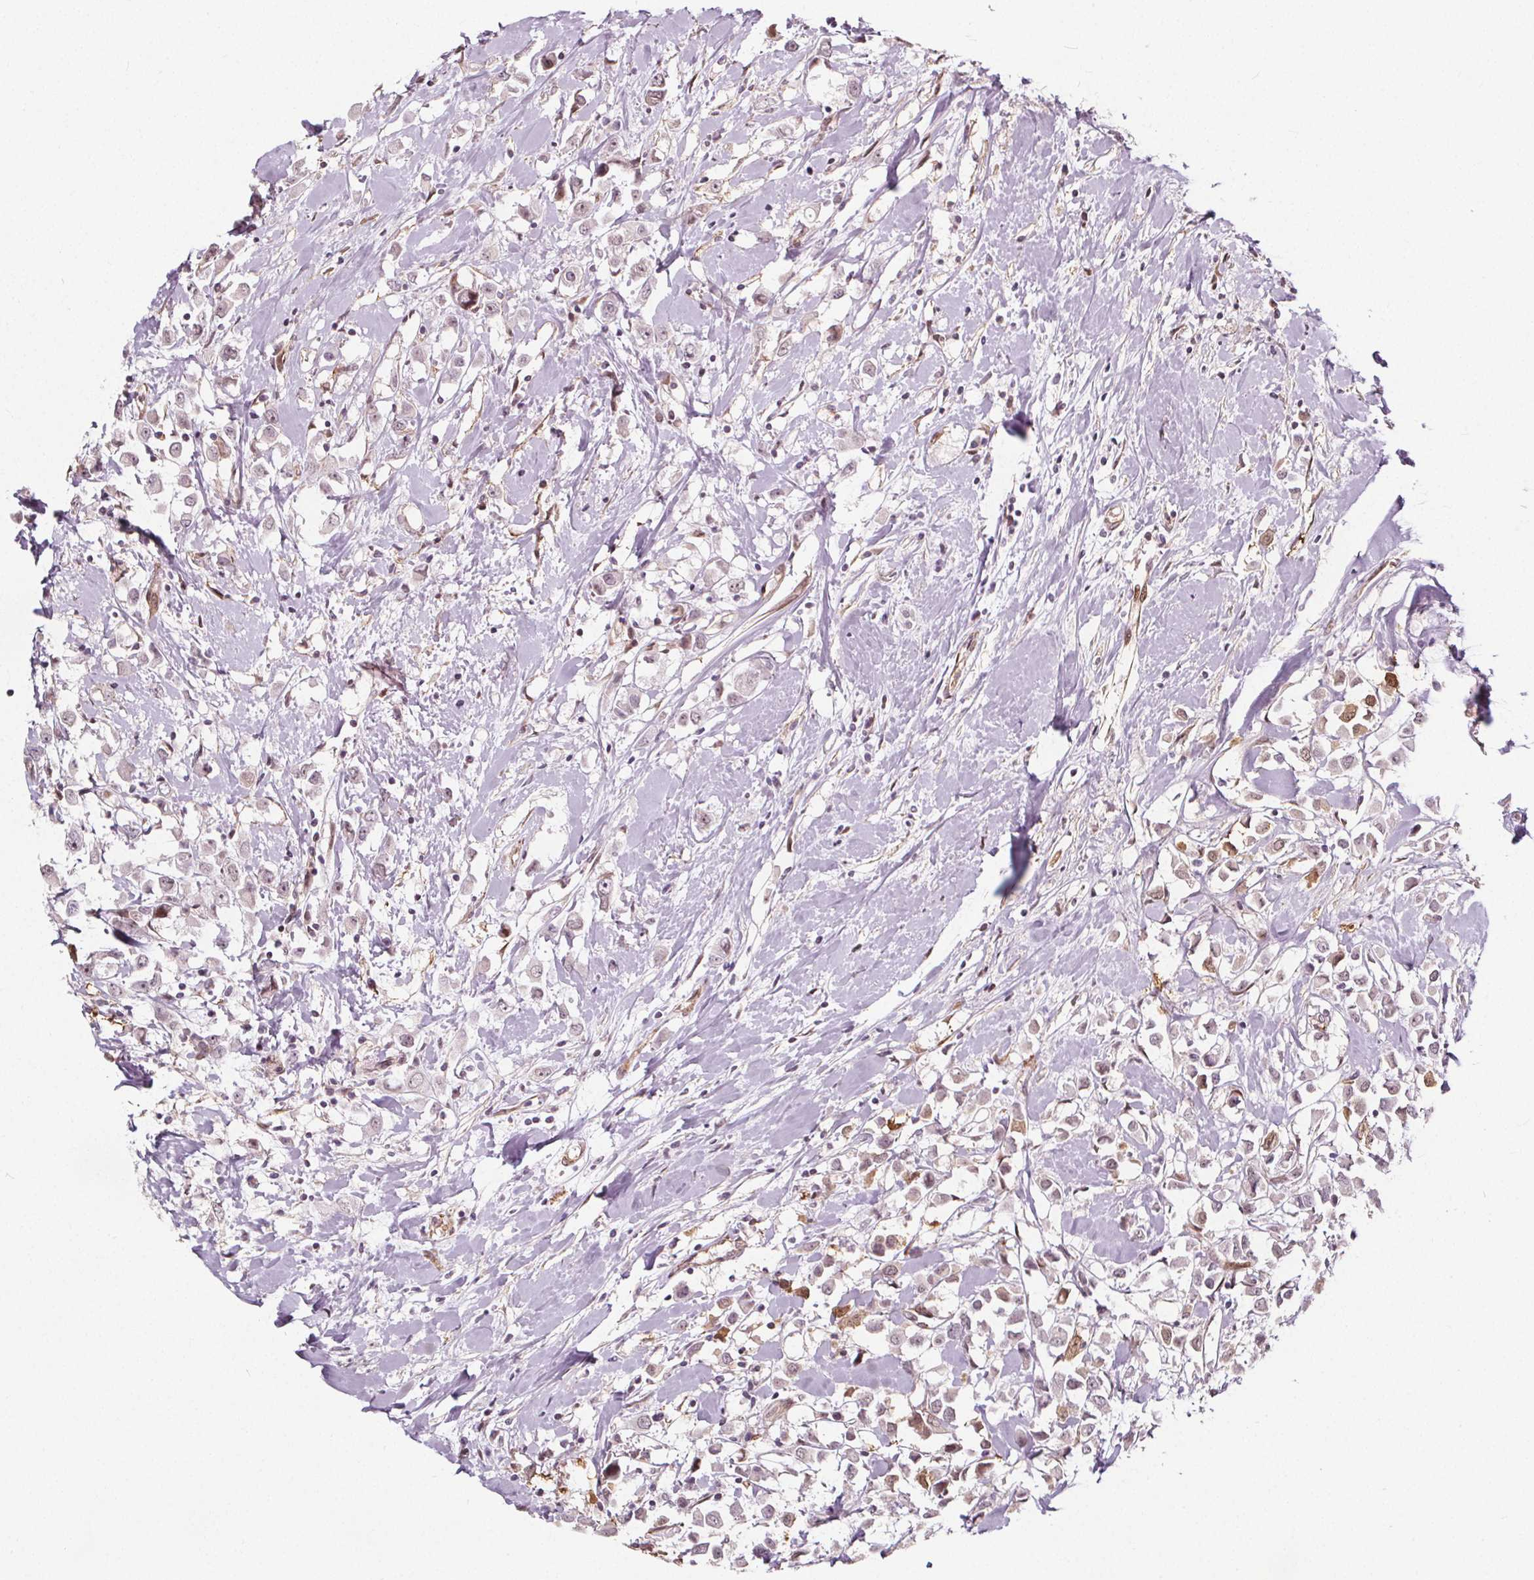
{"staining": {"intensity": "weak", "quantity": "<25%", "location": "nuclear"}, "tissue": "breast cancer", "cell_type": "Tumor cells", "image_type": "cancer", "snomed": [{"axis": "morphology", "description": "Duct carcinoma"}, {"axis": "topography", "description": "Breast"}], "caption": "Human infiltrating ductal carcinoma (breast) stained for a protein using IHC reveals no positivity in tumor cells.", "gene": "HAS1", "patient": {"sex": "female", "age": 61}}